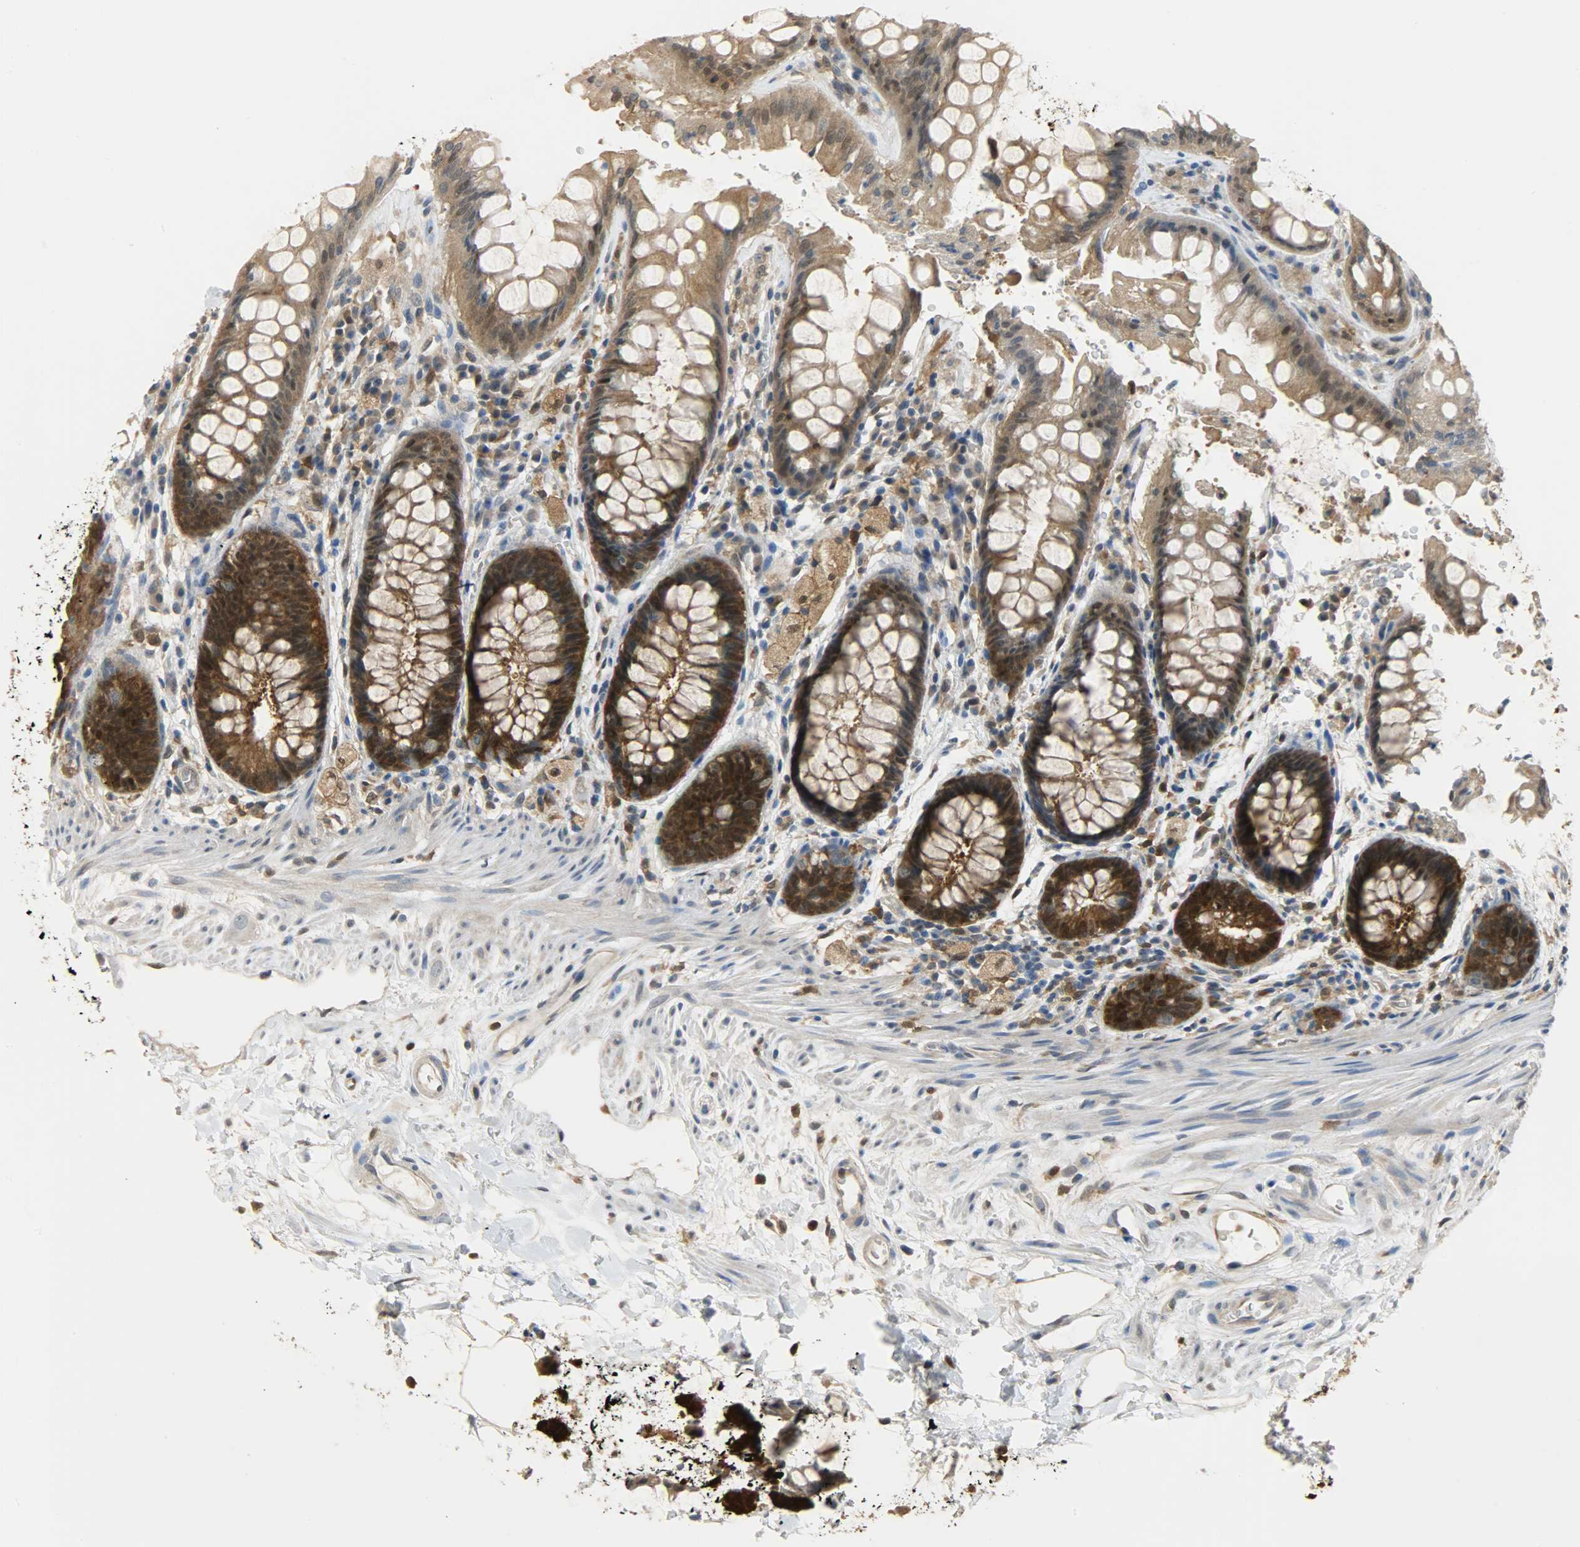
{"staining": {"intensity": "strong", "quantity": ">75%", "location": "cytoplasmic/membranous,nuclear"}, "tissue": "rectum", "cell_type": "Glandular cells", "image_type": "normal", "snomed": [{"axis": "morphology", "description": "Normal tissue, NOS"}, {"axis": "topography", "description": "Rectum"}], "caption": "Rectum was stained to show a protein in brown. There is high levels of strong cytoplasmic/membranous,nuclear expression in about >75% of glandular cells. (brown staining indicates protein expression, while blue staining denotes nuclei).", "gene": "EIF4EBP1", "patient": {"sex": "female", "age": 46}}